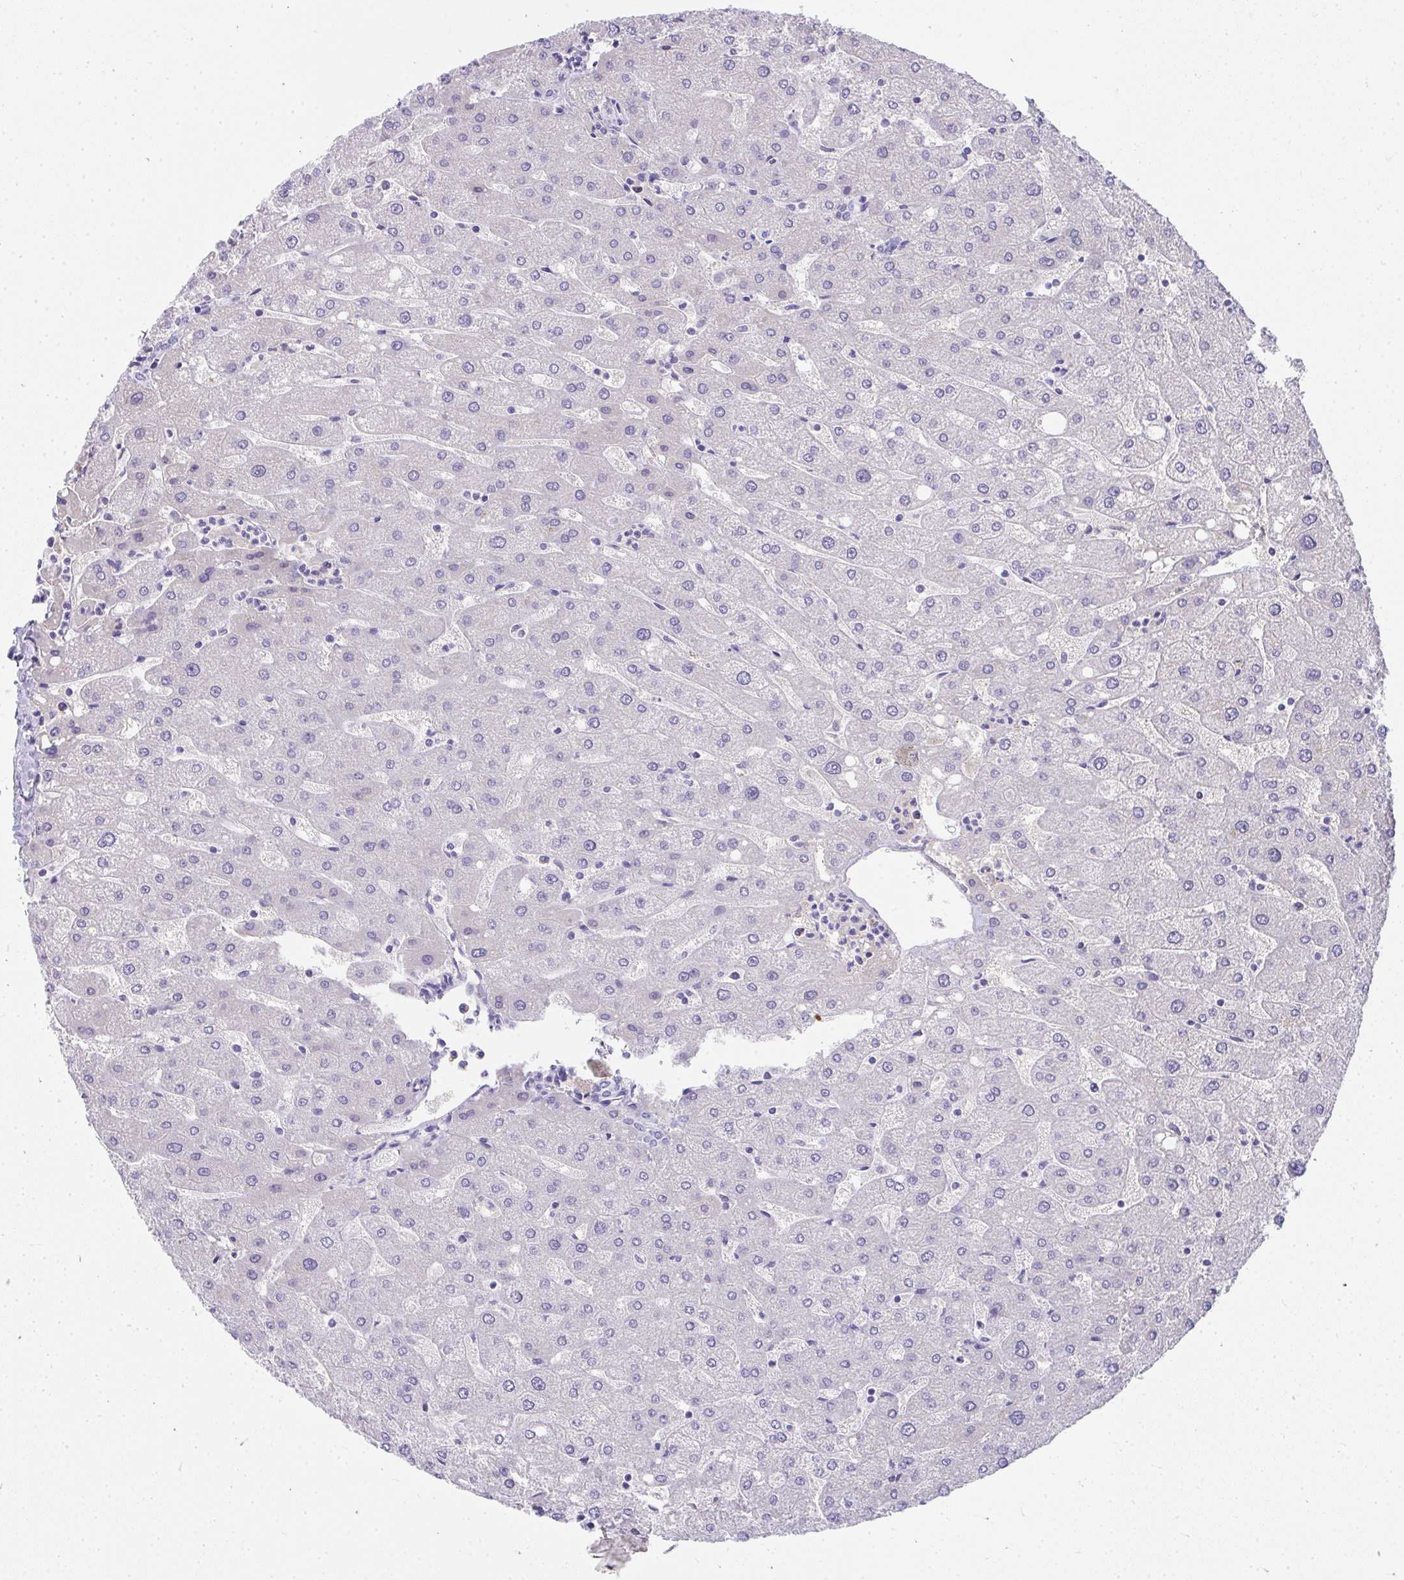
{"staining": {"intensity": "negative", "quantity": "none", "location": "none"}, "tissue": "liver", "cell_type": "Cholangiocytes", "image_type": "normal", "snomed": [{"axis": "morphology", "description": "Normal tissue, NOS"}, {"axis": "topography", "description": "Liver"}], "caption": "This is an IHC micrograph of unremarkable liver. There is no positivity in cholangiocytes.", "gene": "ZSWIM3", "patient": {"sex": "male", "age": 67}}